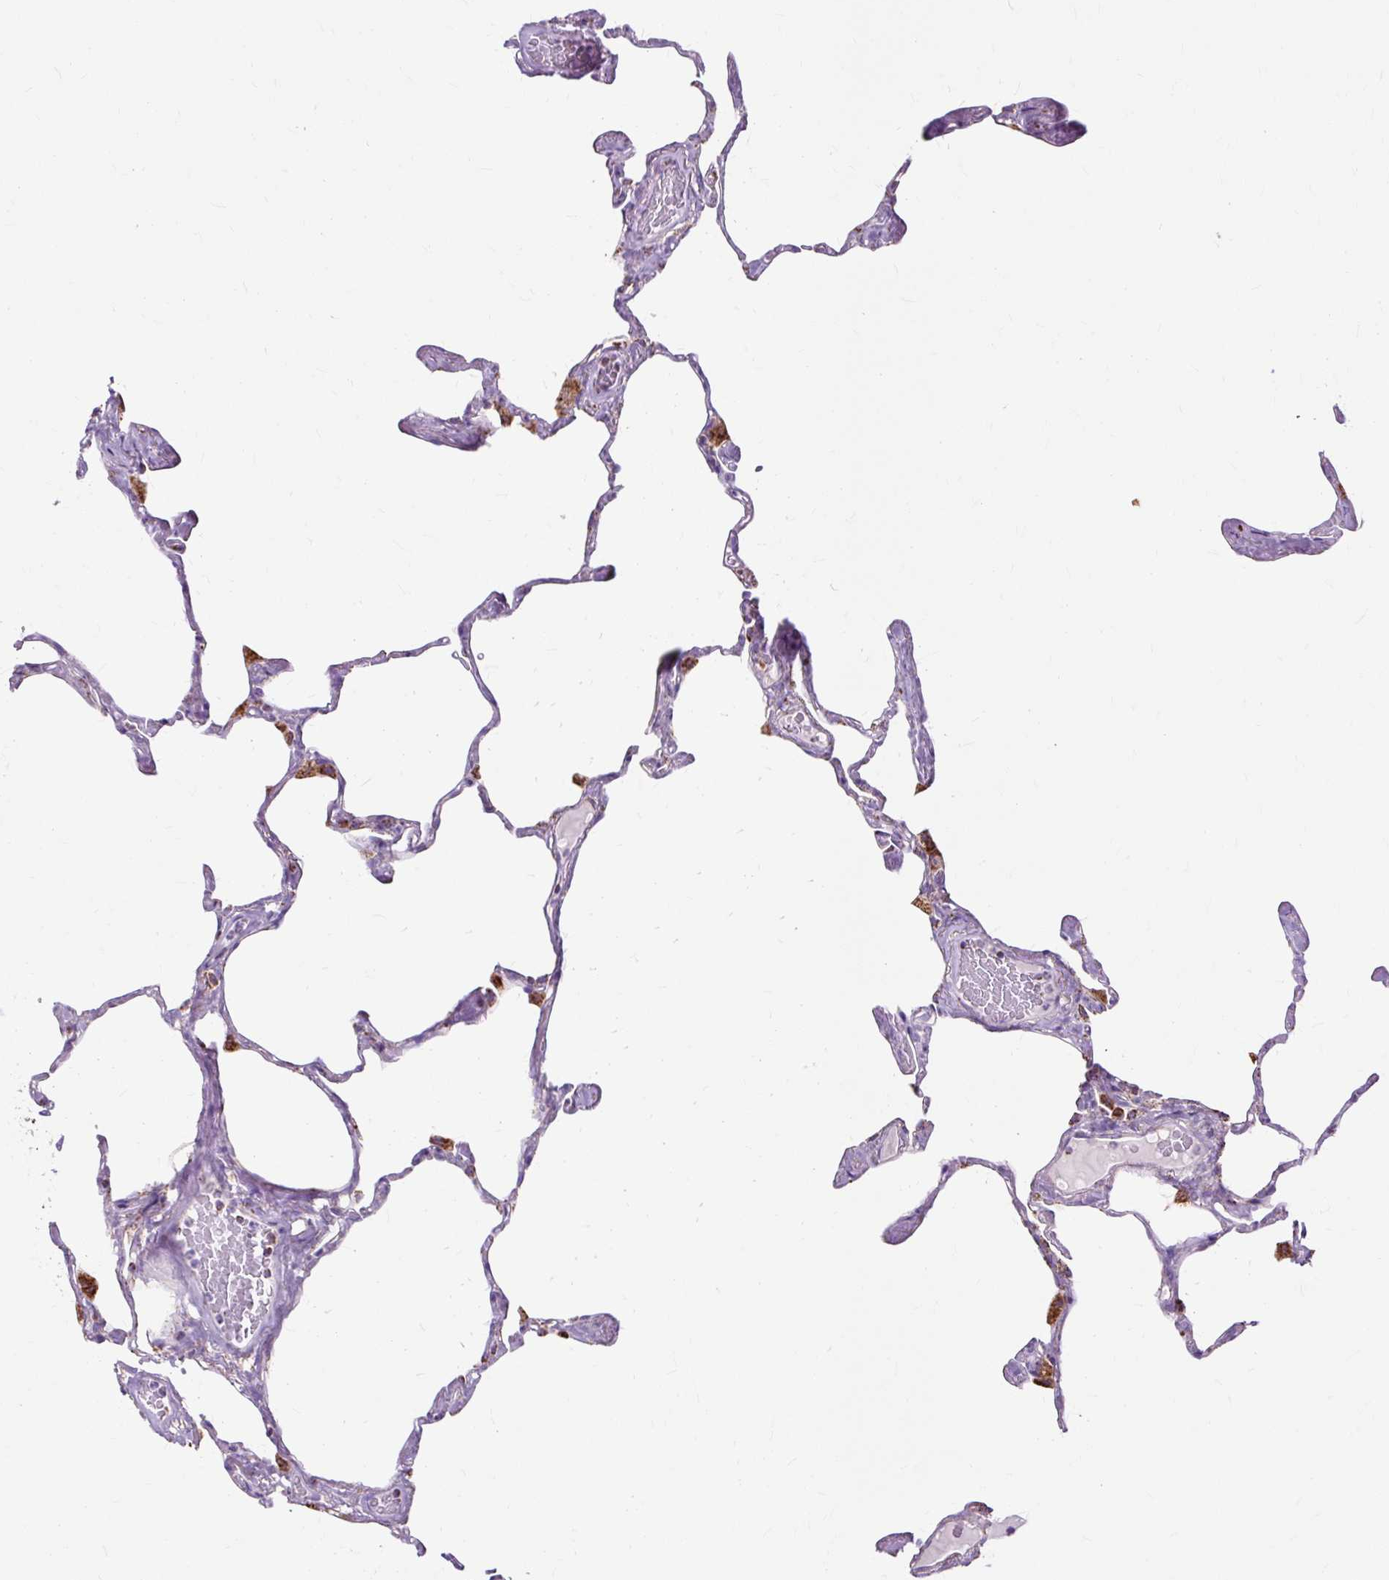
{"staining": {"intensity": "strong", "quantity": "25%-75%", "location": "cytoplasmic/membranous"}, "tissue": "lung", "cell_type": "Alveolar cells", "image_type": "normal", "snomed": [{"axis": "morphology", "description": "Normal tissue, NOS"}, {"axis": "topography", "description": "Lung"}], "caption": "Strong cytoplasmic/membranous protein staining is appreciated in about 25%-75% of alveolar cells in lung. The protein of interest is shown in brown color, while the nuclei are stained blue.", "gene": "DLAT", "patient": {"sex": "male", "age": 65}}